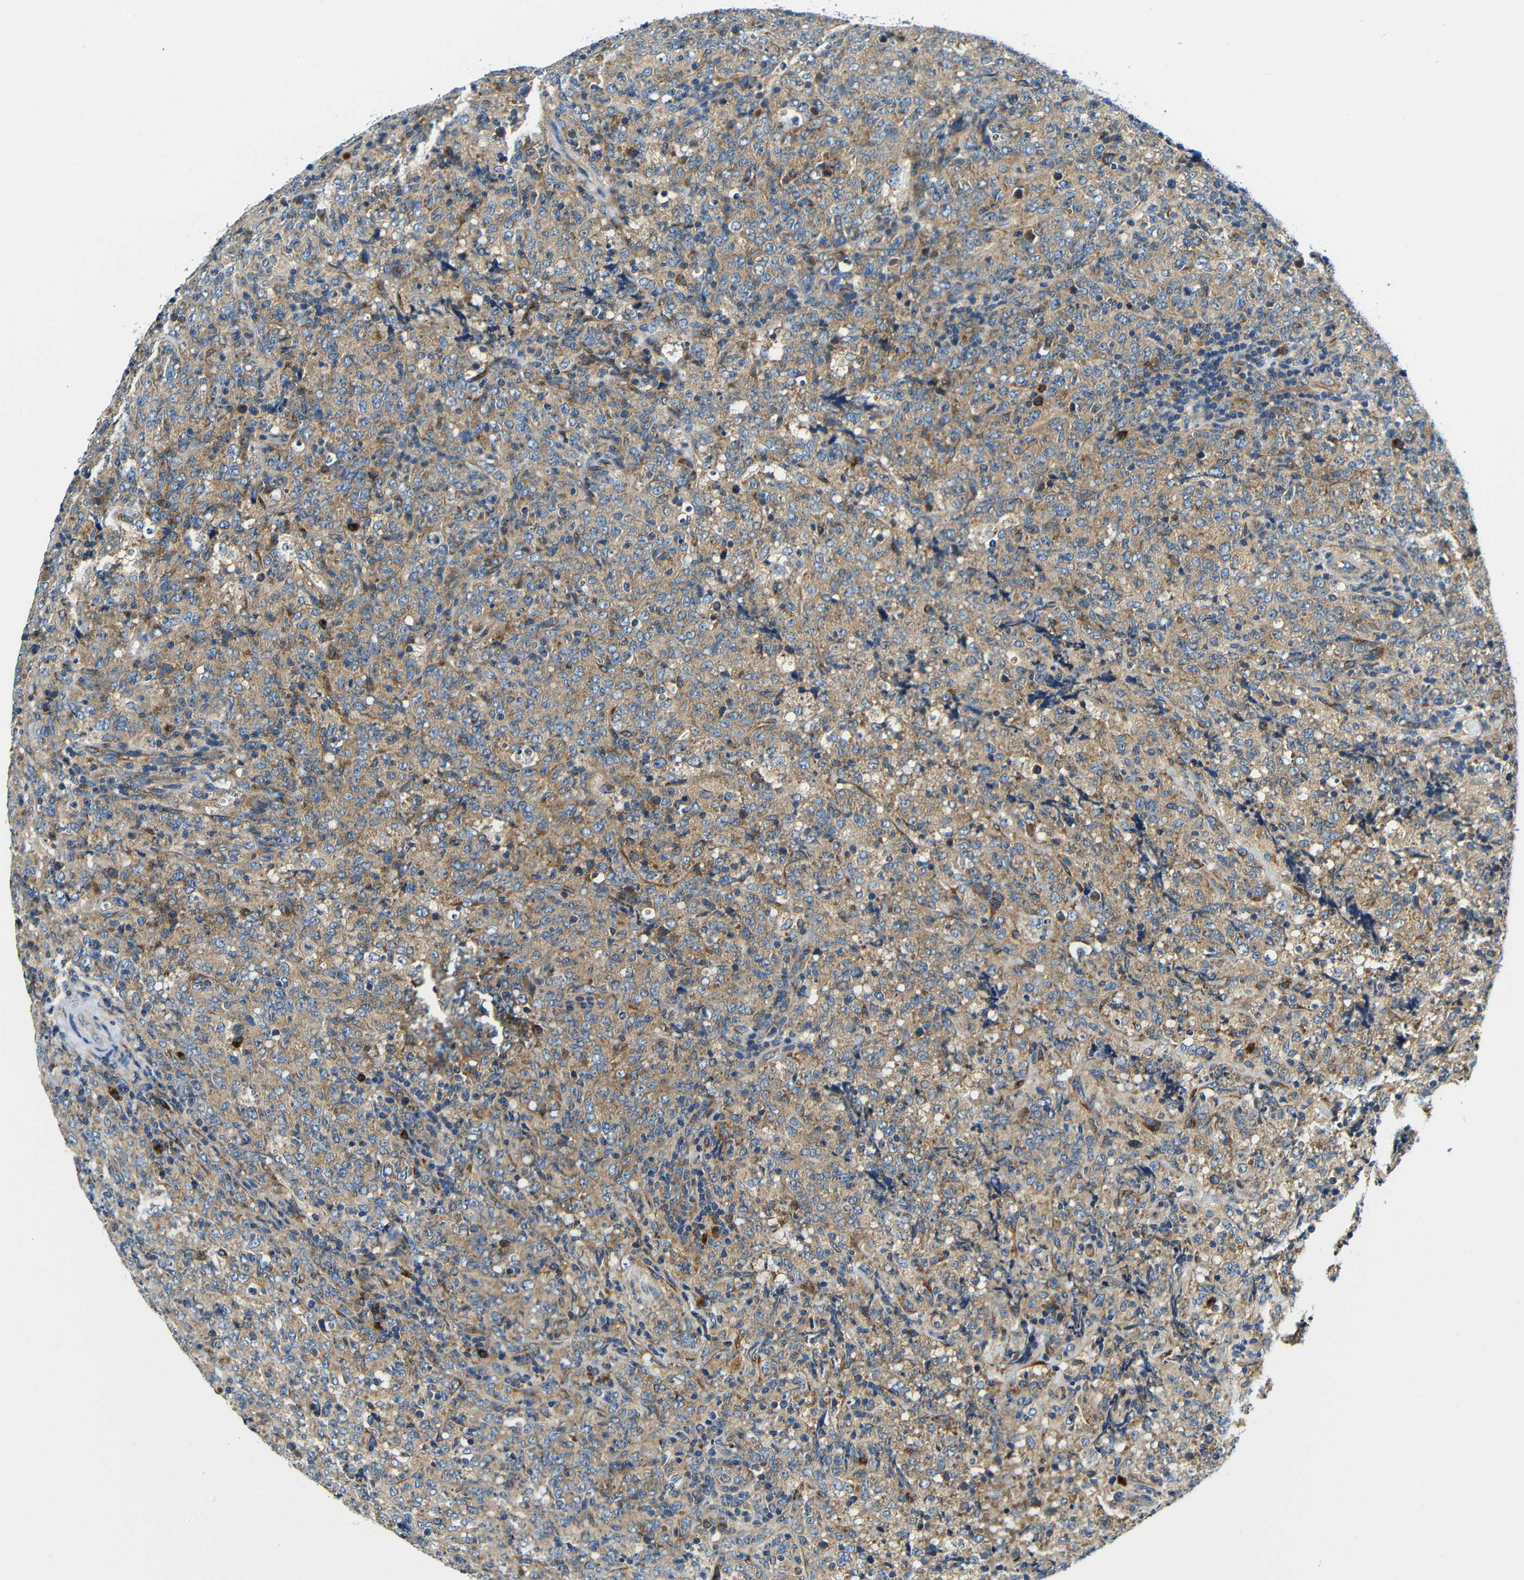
{"staining": {"intensity": "moderate", "quantity": ">75%", "location": "cytoplasmic/membranous"}, "tissue": "lymphoma", "cell_type": "Tumor cells", "image_type": "cancer", "snomed": [{"axis": "morphology", "description": "Malignant lymphoma, non-Hodgkin's type, High grade"}, {"axis": "topography", "description": "Tonsil"}], "caption": "A high-resolution histopathology image shows IHC staining of high-grade malignant lymphoma, non-Hodgkin's type, which demonstrates moderate cytoplasmic/membranous expression in approximately >75% of tumor cells.", "gene": "USO1", "patient": {"sex": "female", "age": 36}}